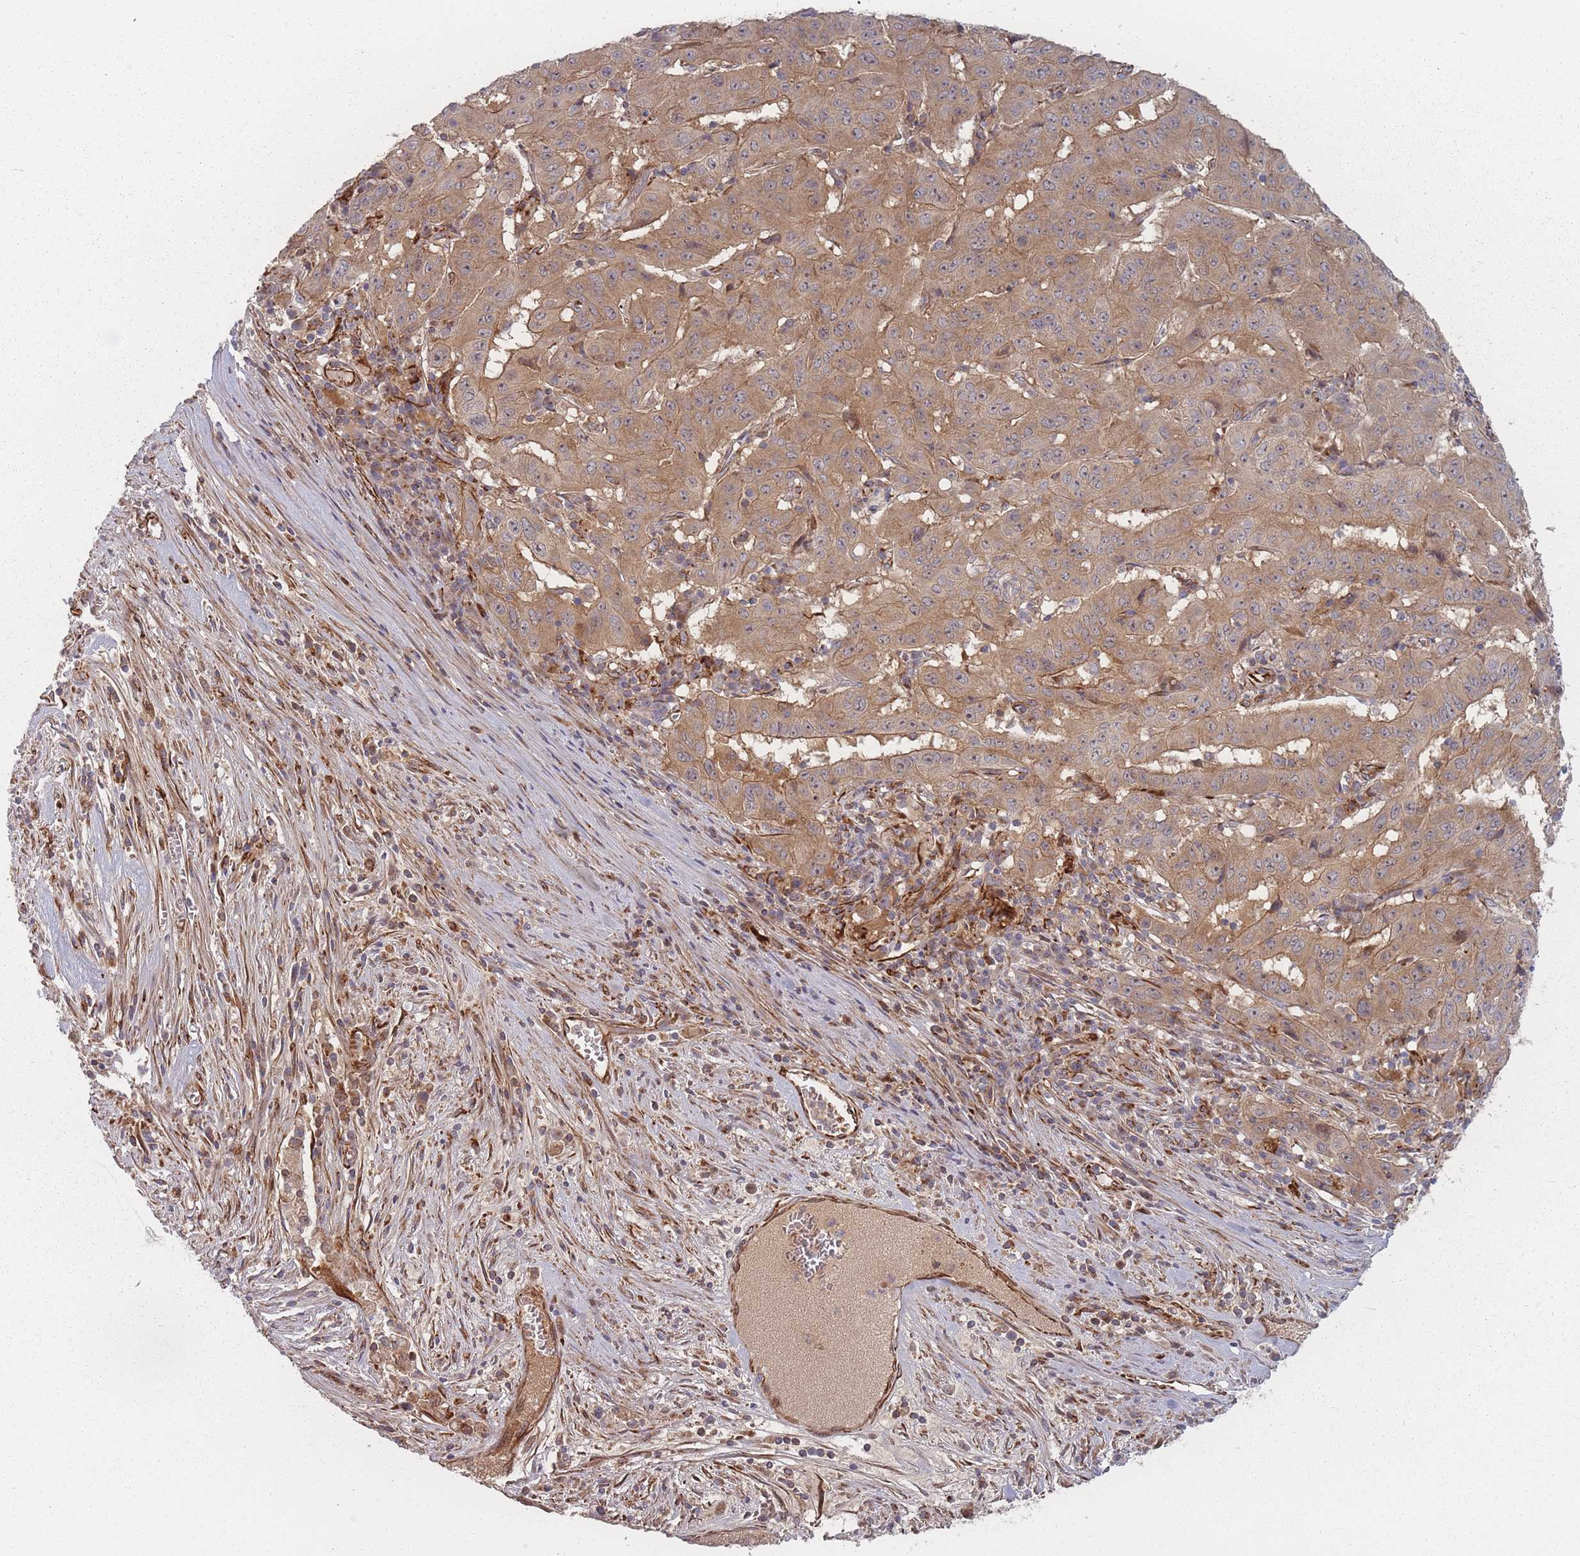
{"staining": {"intensity": "moderate", "quantity": ">75%", "location": "cytoplasmic/membranous"}, "tissue": "pancreatic cancer", "cell_type": "Tumor cells", "image_type": "cancer", "snomed": [{"axis": "morphology", "description": "Adenocarcinoma, NOS"}, {"axis": "topography", "description": "Pancreas"}], "caption": "A brown stain labels moderate cytoplasmic/membranous positivity of a protein in human pancreatic cancer (adenocarcinoma) tumor cells.", "gene": "EEF1AKMT2", "patient": {"sex": "male", "age": 63}}